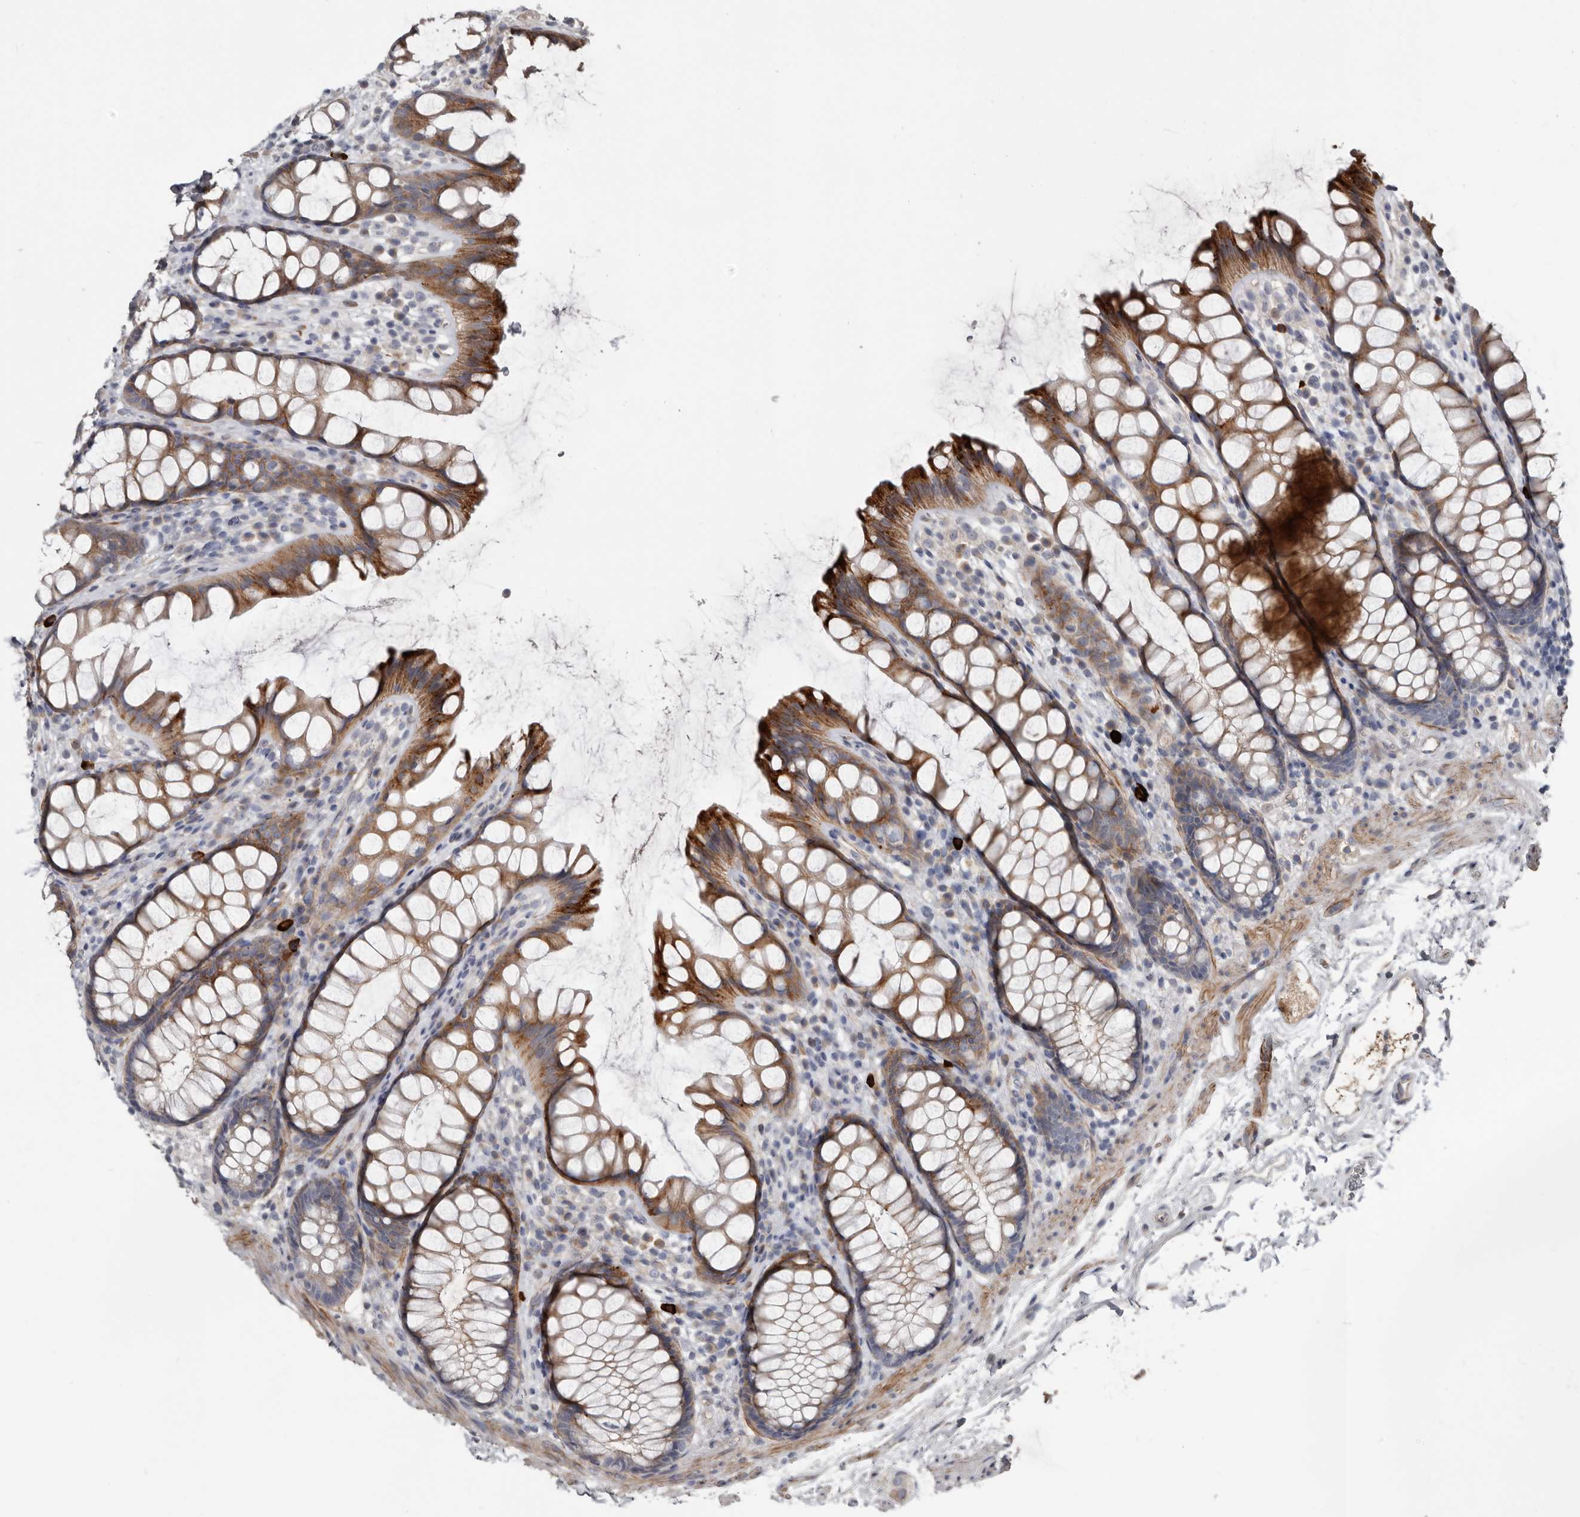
{"staining": {"intensity": "strong", "quantity": ">75%", "location": "cytoplasmic/membranous"}, "tissue": "rectum", "cell_type": "Glandular cells", "image_type": "normal", "snomed": [{"axis": "morphology", "description": "Normal tissue, NOS"}, {"axis": "topography", "description": "Rectum"}], "caption": "Glandular cells demonstrate high levels of strong cytoplasmic/membranous positivity in approximately >75% of cells in benign rectum.", "gene": "ZNF114", "patient": {"sex": "female", "age": 65}}